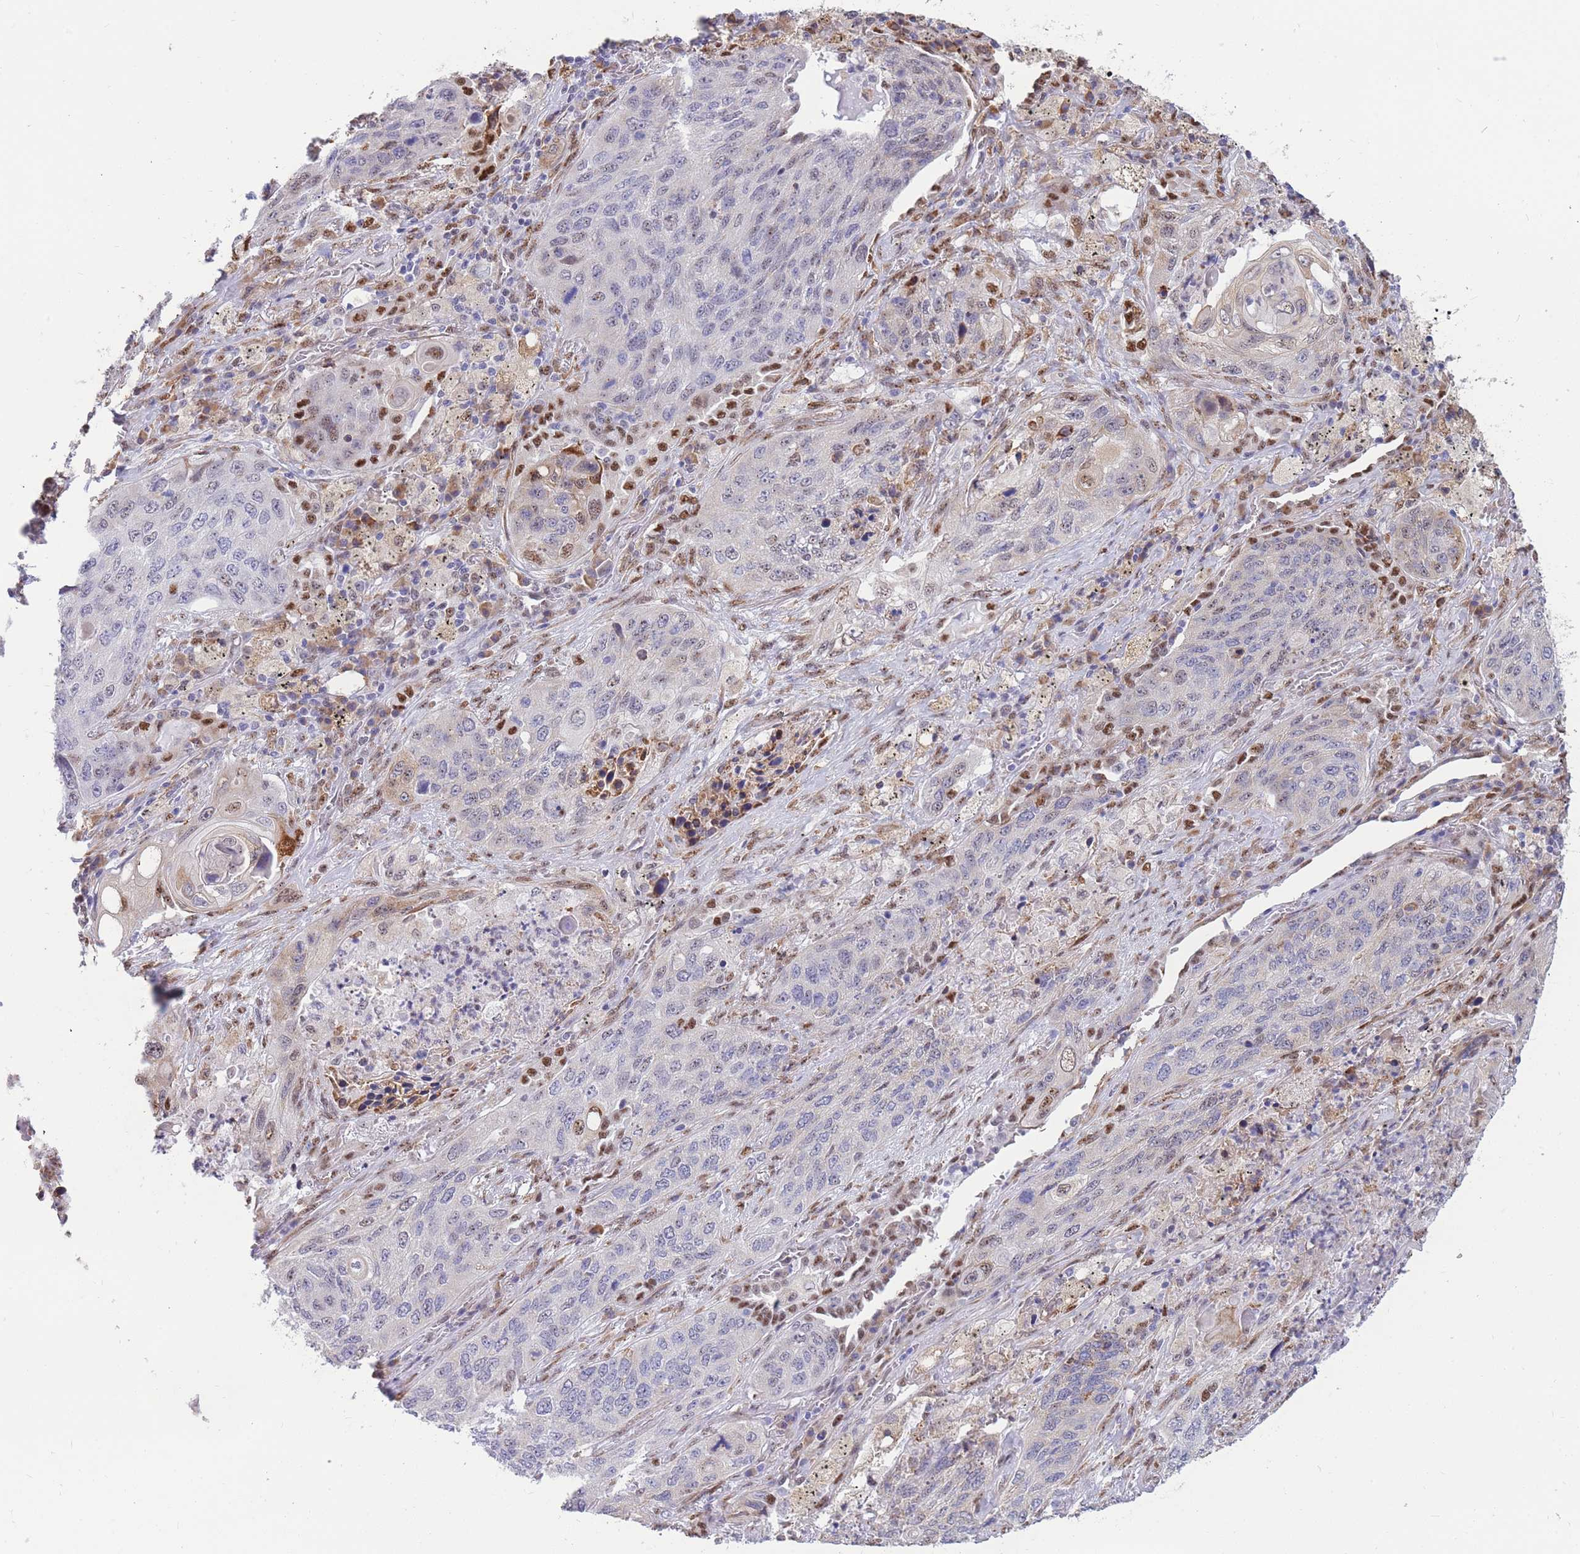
{"staining": {"intensity": "moderate", "quantity": "<25%", "location": "cytoplasmic/membranous,nuclear"}, "tissue": "lung cancer", "cell_type": "Tumor cells", "image_type": "cancer", "snomed": [{"axis": "morphology", "description": "Squamous cell carcinoma, NOS"}, {"axis": "topography", "description": "Lung"}], "caption": "Protein staining displays moderate cytoplasmic/membranous and nuclear staining in approximately <25% of tumor cells in lung cancer (squamous cell carcinoma).", "gene": "FAM153A", "patient": {"sex": "female", "age": 63}}